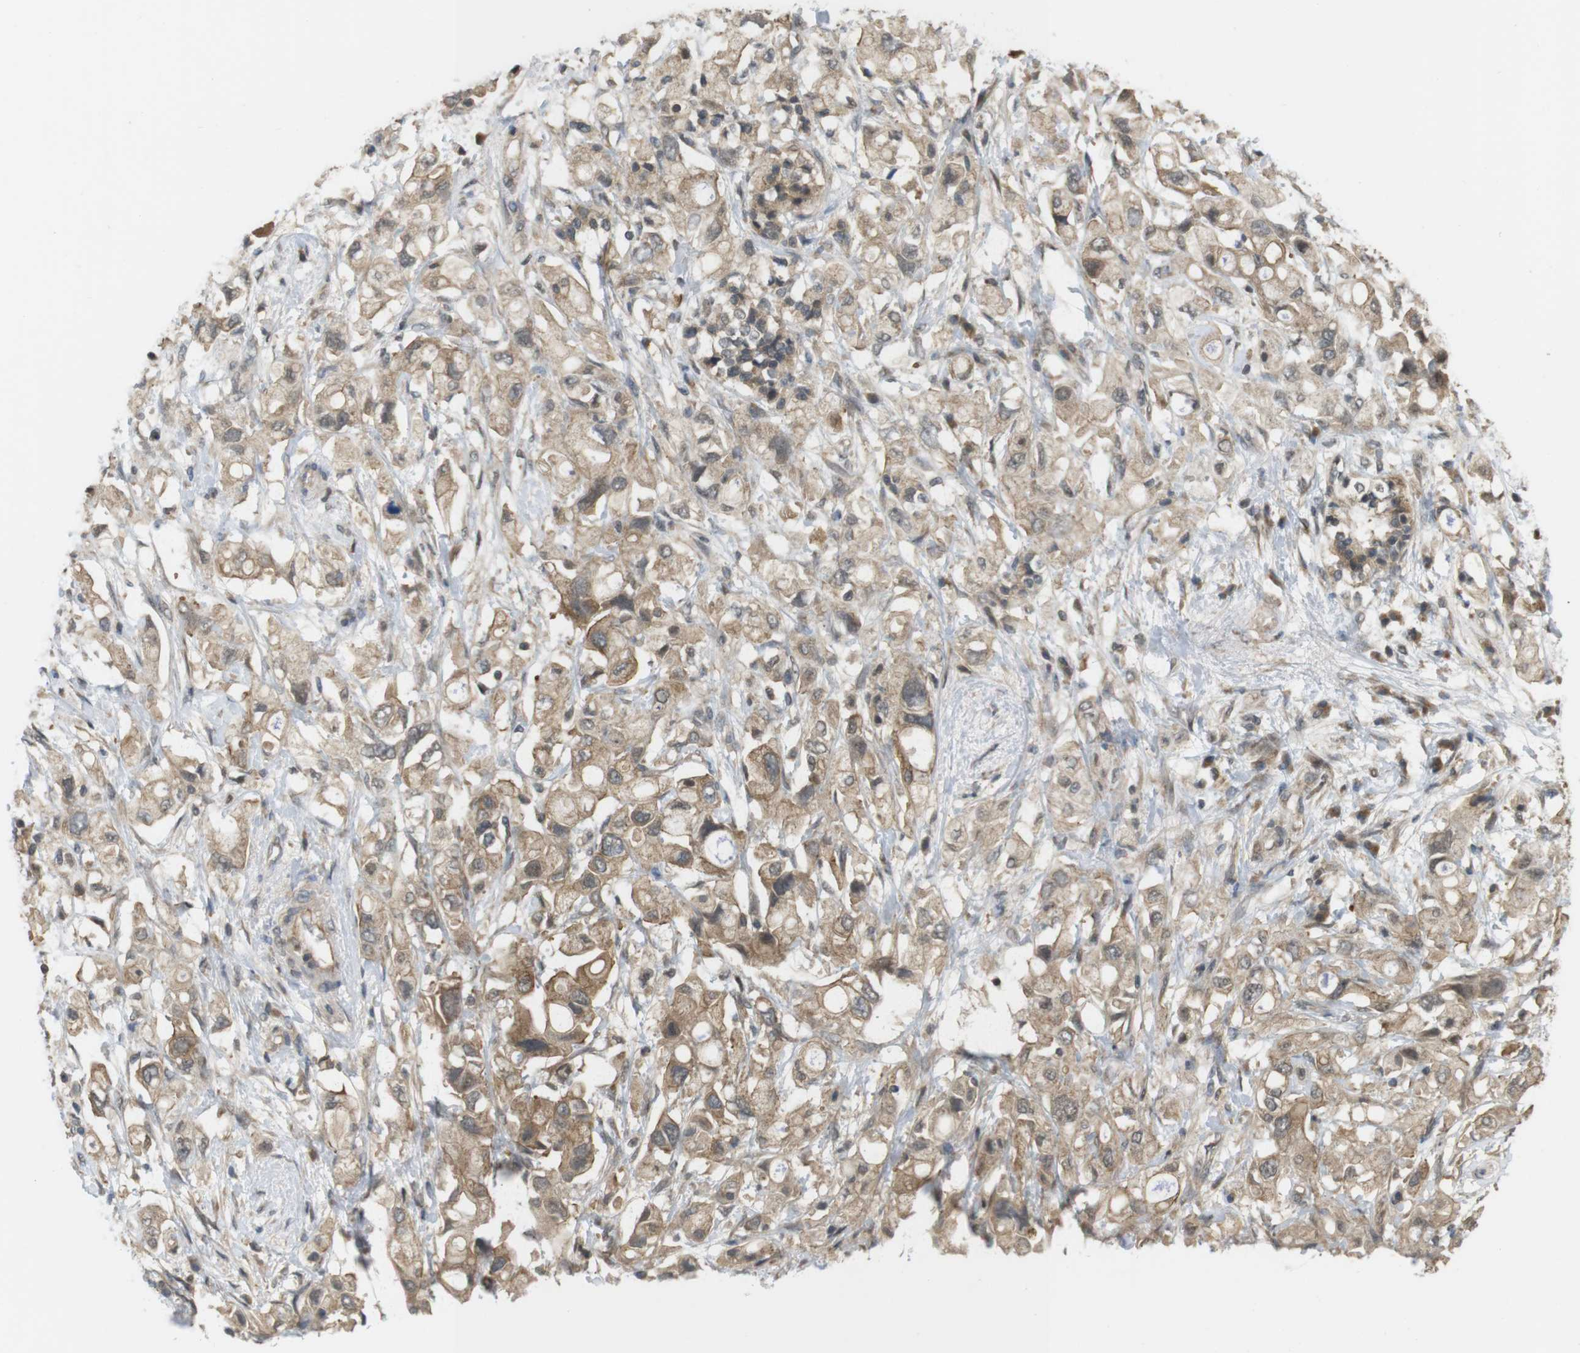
{"staining": {"intensity": "moderate", "quantity": "25%-75%", "location": "cytoplasmic/membranous"}, "tissue": "pancreatic cancer", "cell_type": "Tumor cells", "image_type": "cancer", "snomed": [{"axis": "morphology", "description": "Adenocarcinoma, NOS"}, {"axis": "topography", "description": "Pancreas"}], "caption": "Moderate cytoplasmic/membranous expression for a protein is present in approximately 25%-75% of tumor cells of pancreatic cancer (adenocarcinoma) using immunohistochemistry.", "gene": "RNF130", "patient": {"sex": "female", "age": 56}}